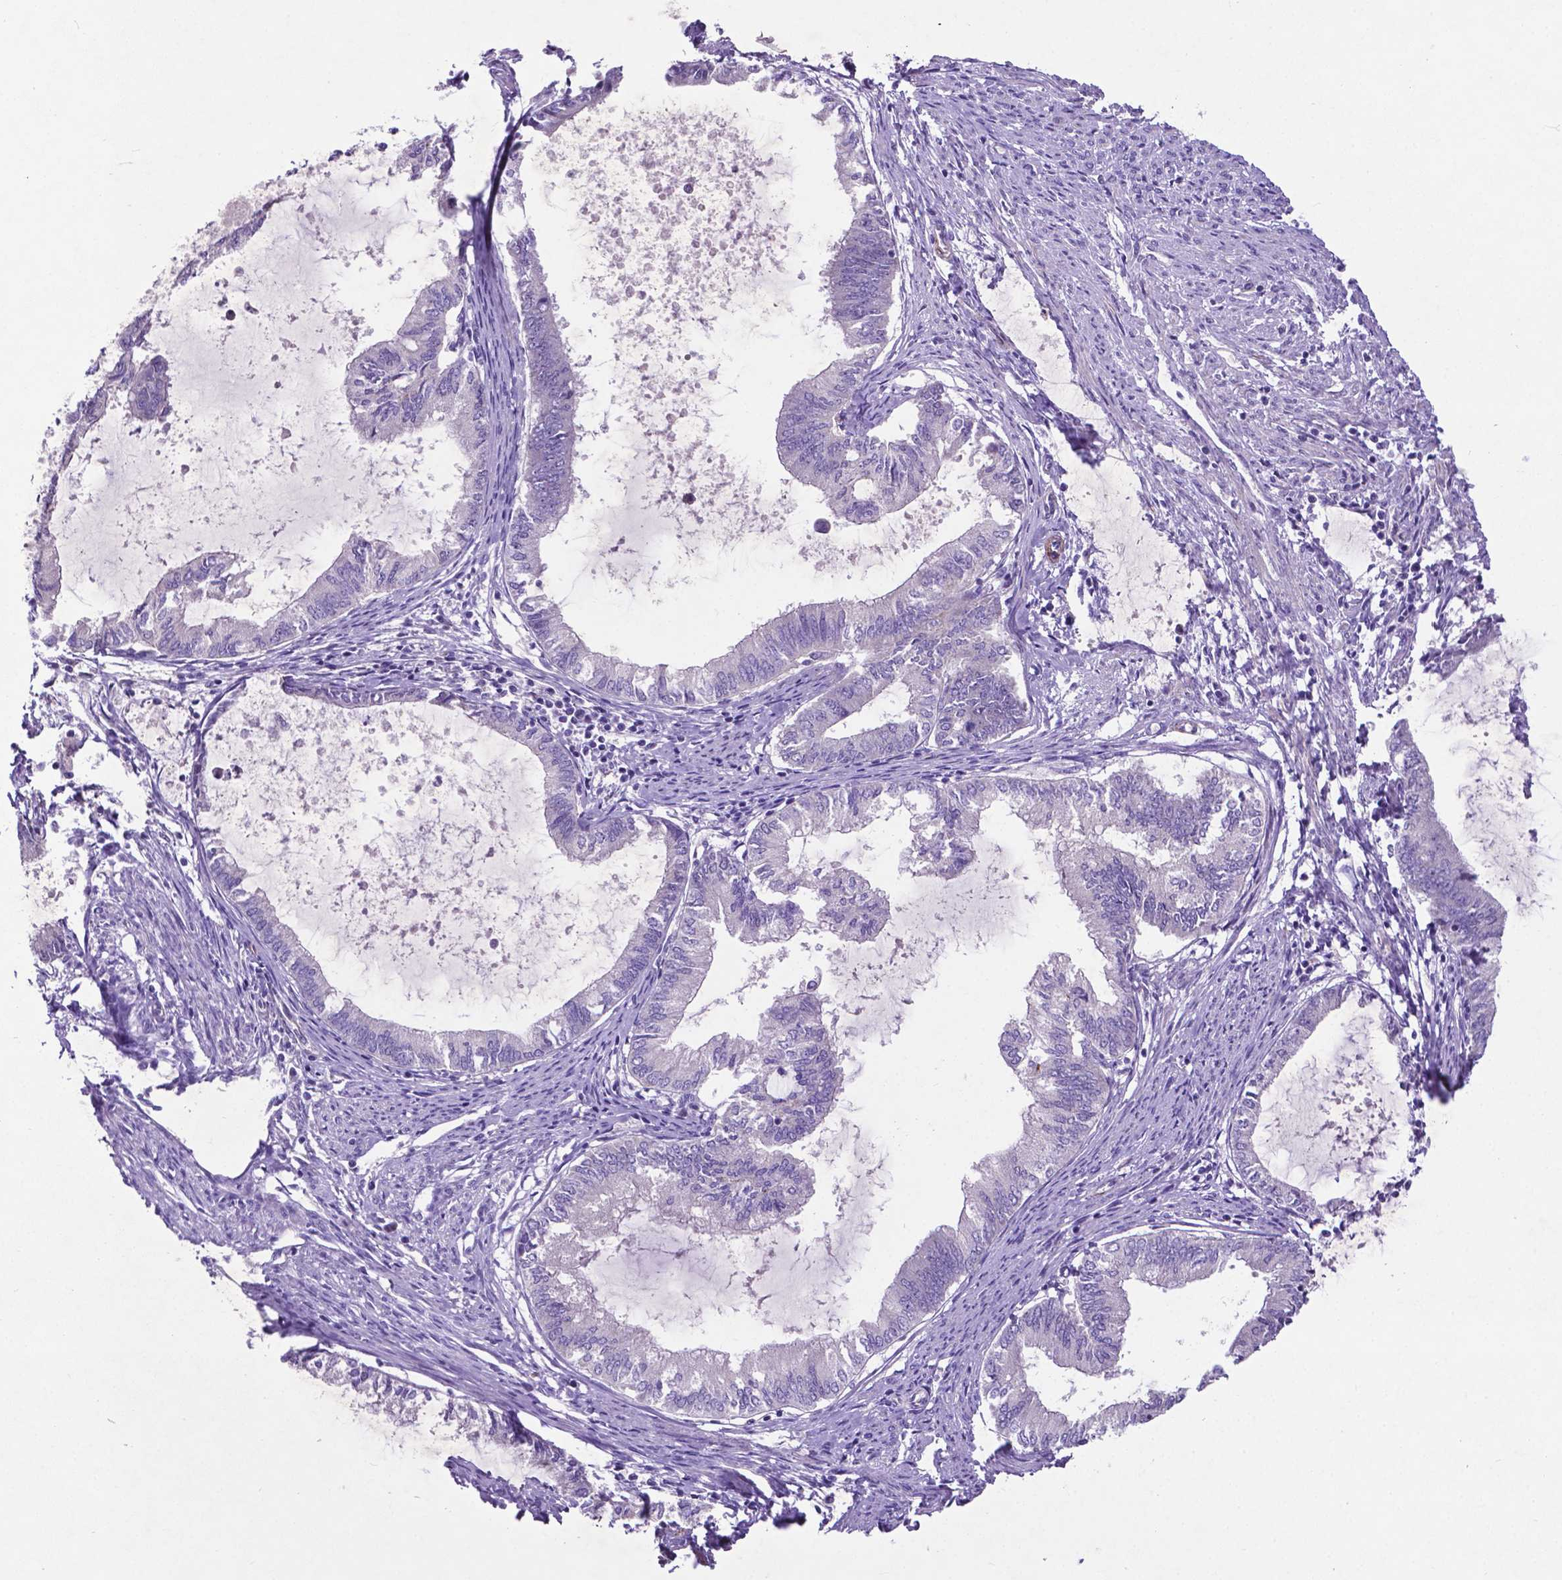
{"staining": {"intensity": "negative", "quantity": "none", "location": "none"}, "tissue": "endometrial cancer", "cell_type": "Tumor cells", "image_type": "cancer", "snomed": [{"axis": "morphology", "description": "Adenocarcinoma, NOS"}, {"axis": "topography", "description": "Endometrium"}], "caption": "Histopathology image shows no protein expression in tumor cells of endometrial cancer (adenocarcinoma) tissue.", "gene": "PFKFB4", "patient": {"sex": "female", "age": 86}}